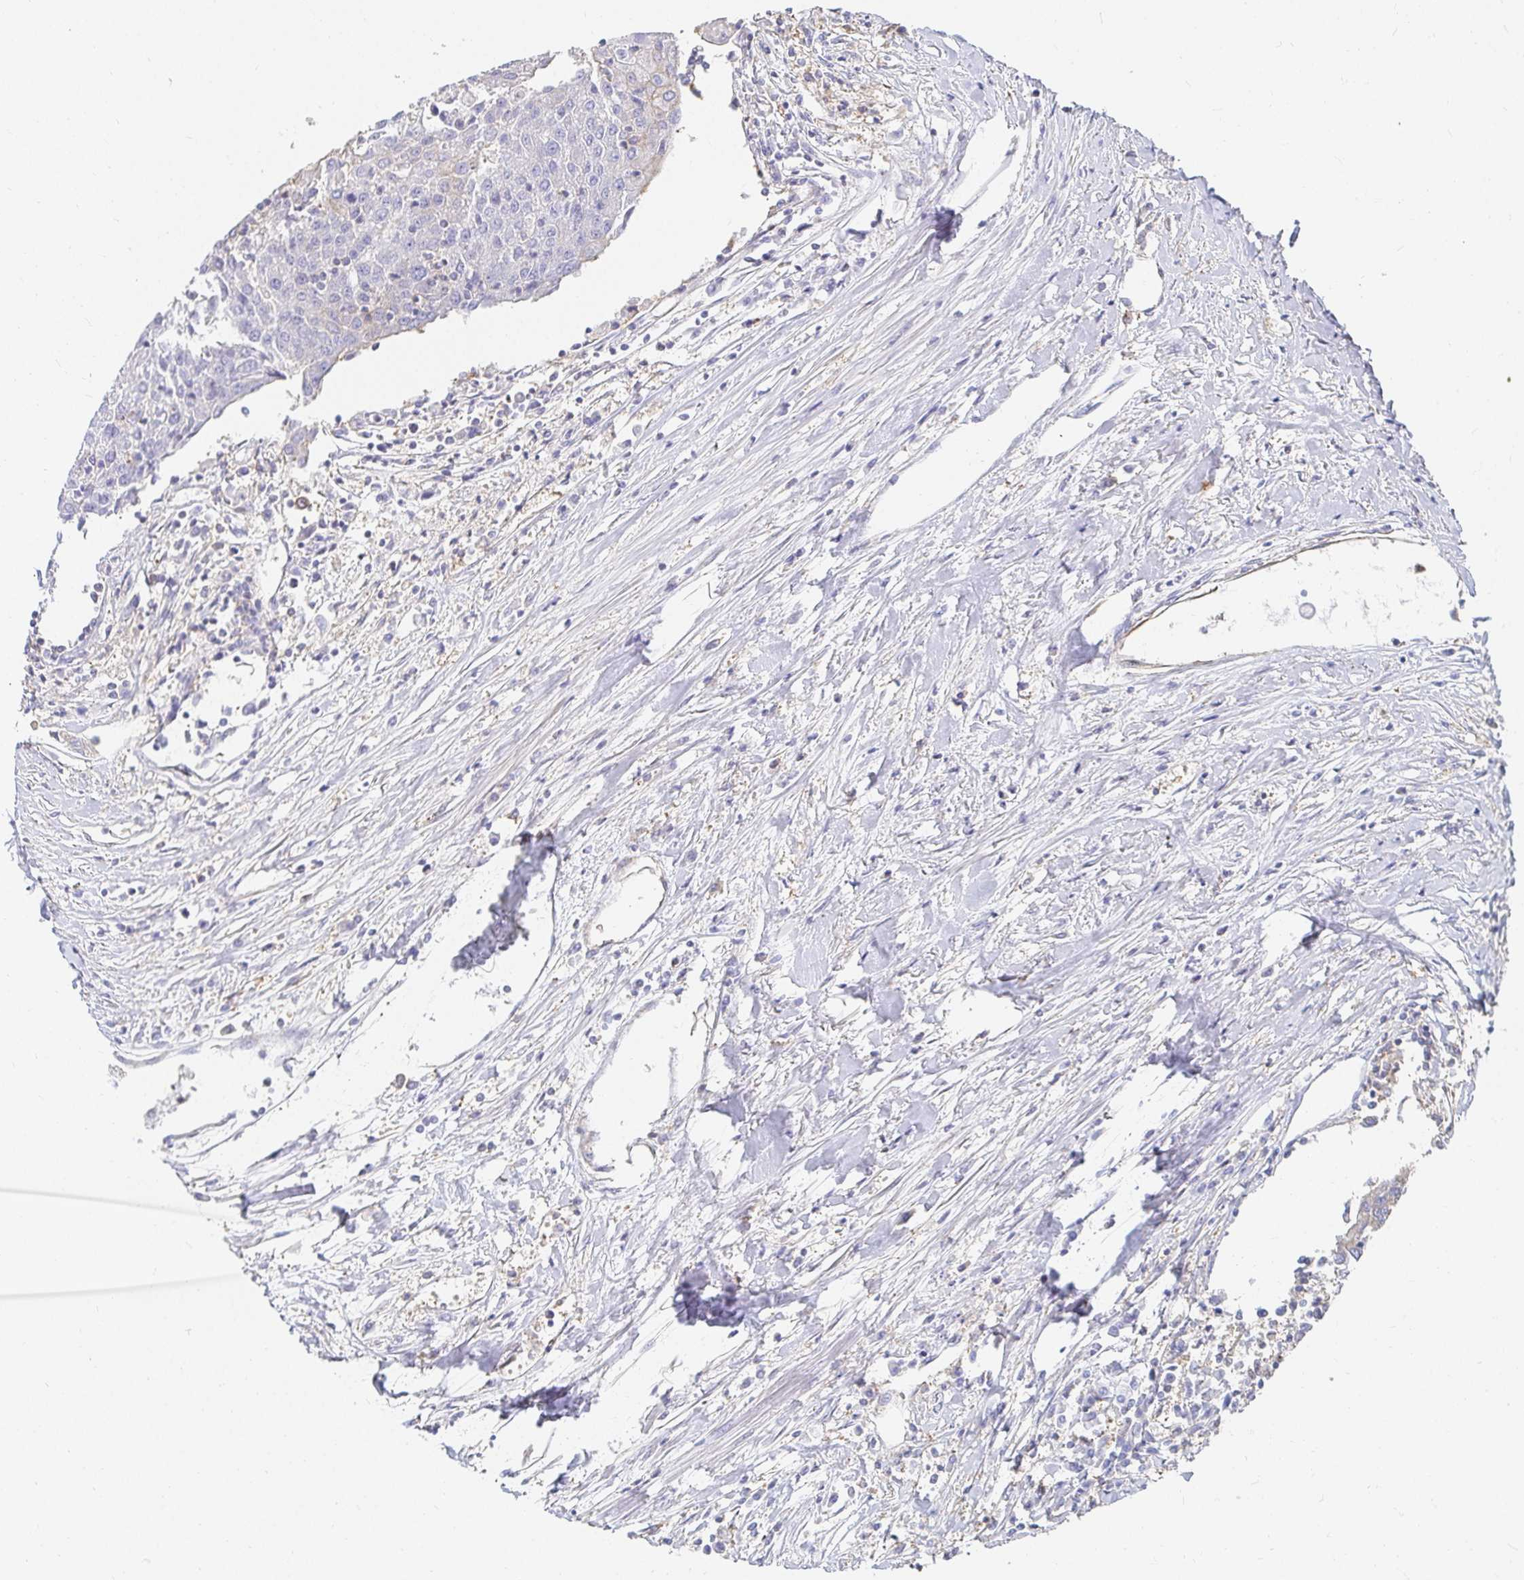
{"staining": {"intensity": "negative", "quantity": "none", "location": "none"}, "tissue": "urothelial cancer", "cell_type": "Tumor cells", "image_type": "cancer", "snomed": [{"axis": "morphology", "description": "Urothelial carcinoma, High grade"}, {"axis": "topography", "description": "Urinary bladder"}], "caption": "Image shows no protein positivity in tumor cells of urothelial cancer tissue. The staining was performed using DAB to visualize the protein expression in brown, while the nuclei were stained in blue with hematoxylin (Magnification: 20x).", "gene": "TSPAN19", "patient": {"sex": "female", "age": 85}}